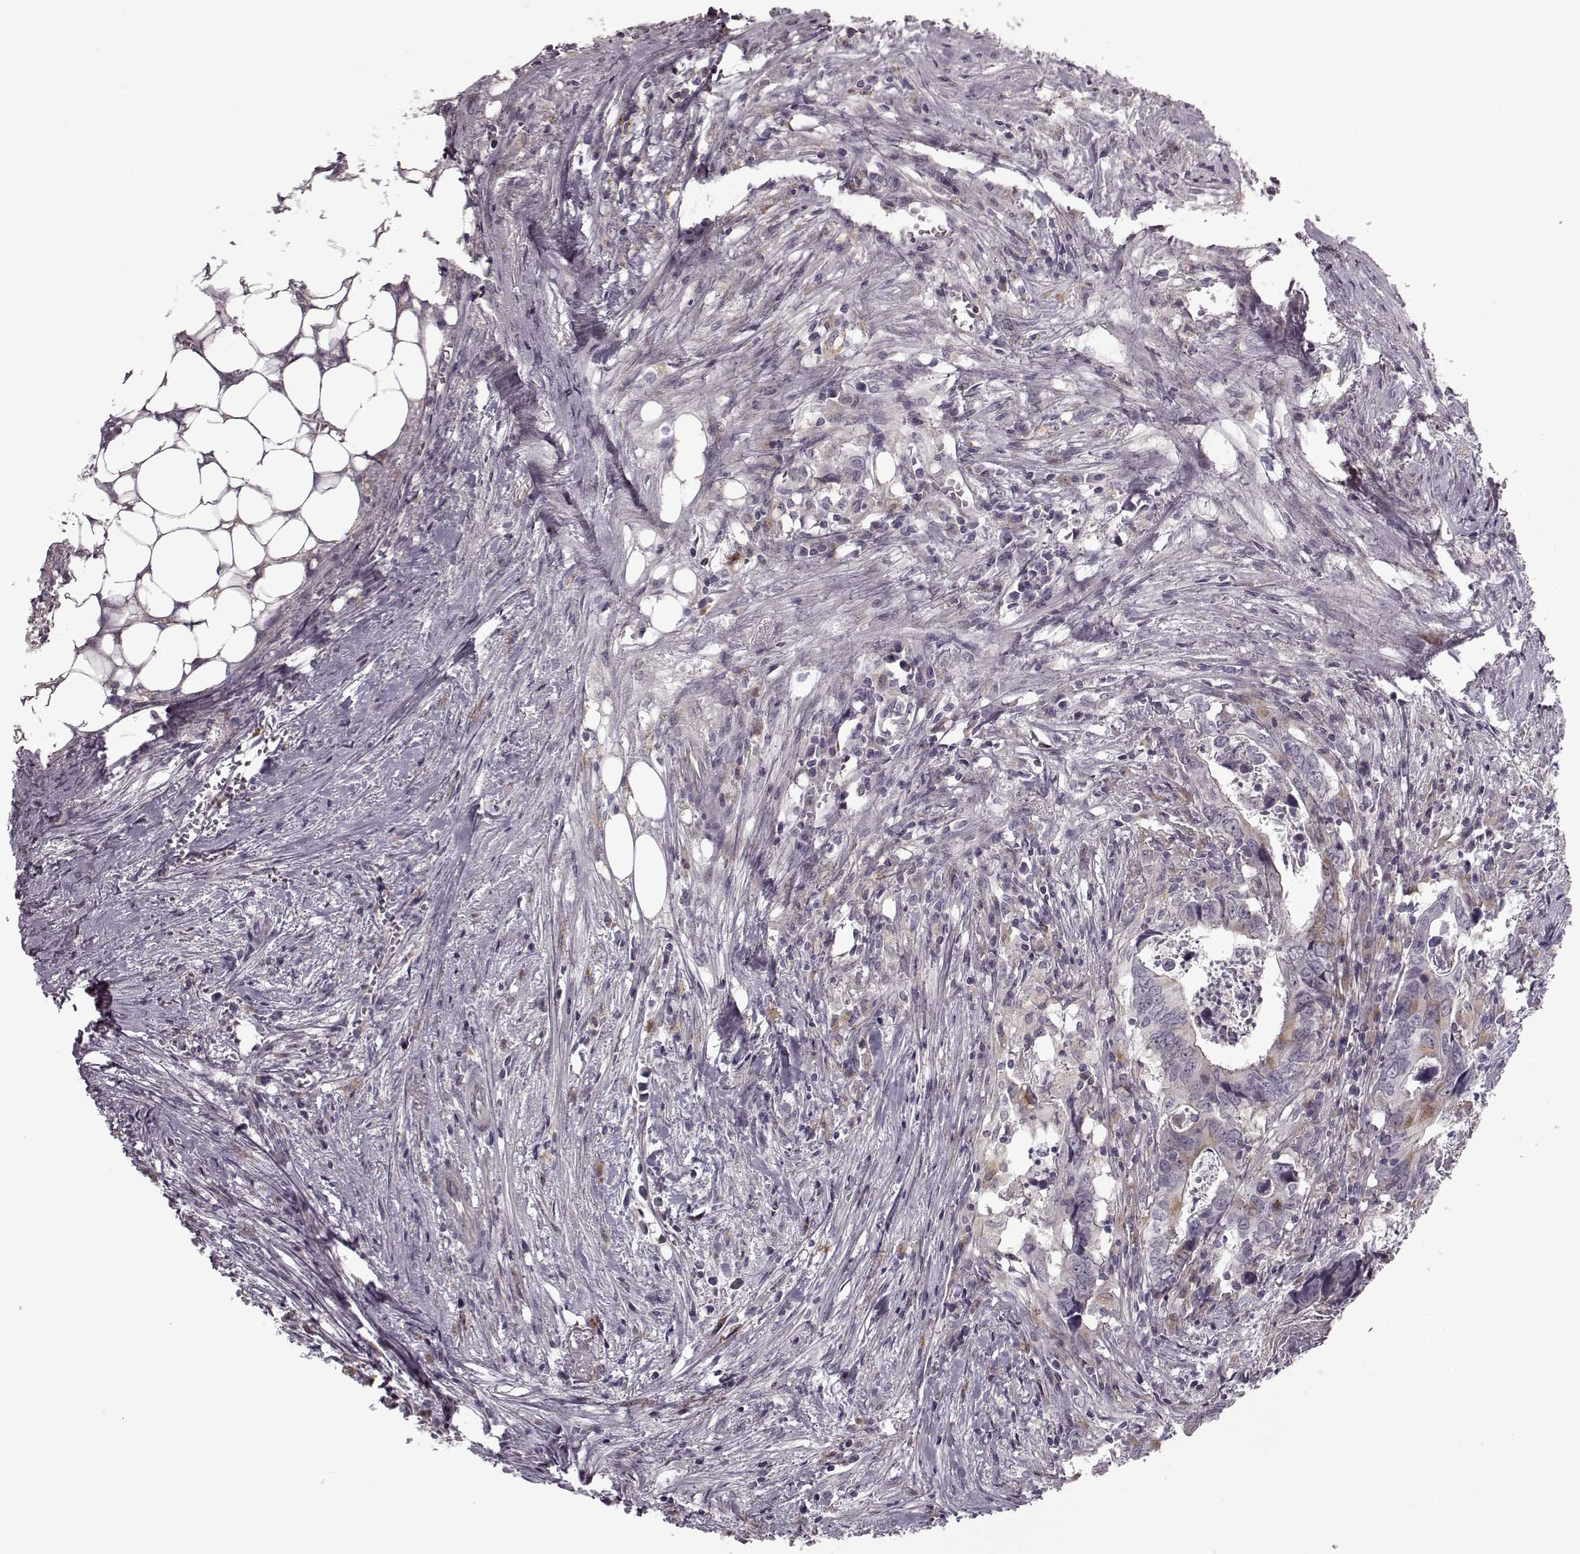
{"staining": {"intensity": "weak", "quantity": "25%-75%", "location": "cytoplasmic/membranous"}, "tissue": "colorectal cancer", "cell_type": "Tumor cells", "image_type": "cancer", "snomed": [{"axis": "morphology", "description": "Adenocarcinoma, NOS"}, {"axis": "topography", "description": "Colon"}], "caption": "Colorectal cancer (adenocarcinoma) stained with a protein marker exhibits weak staining in tumor cells.", "gene": "HMMR", "patient": {"sex": "female", "age": 82}}